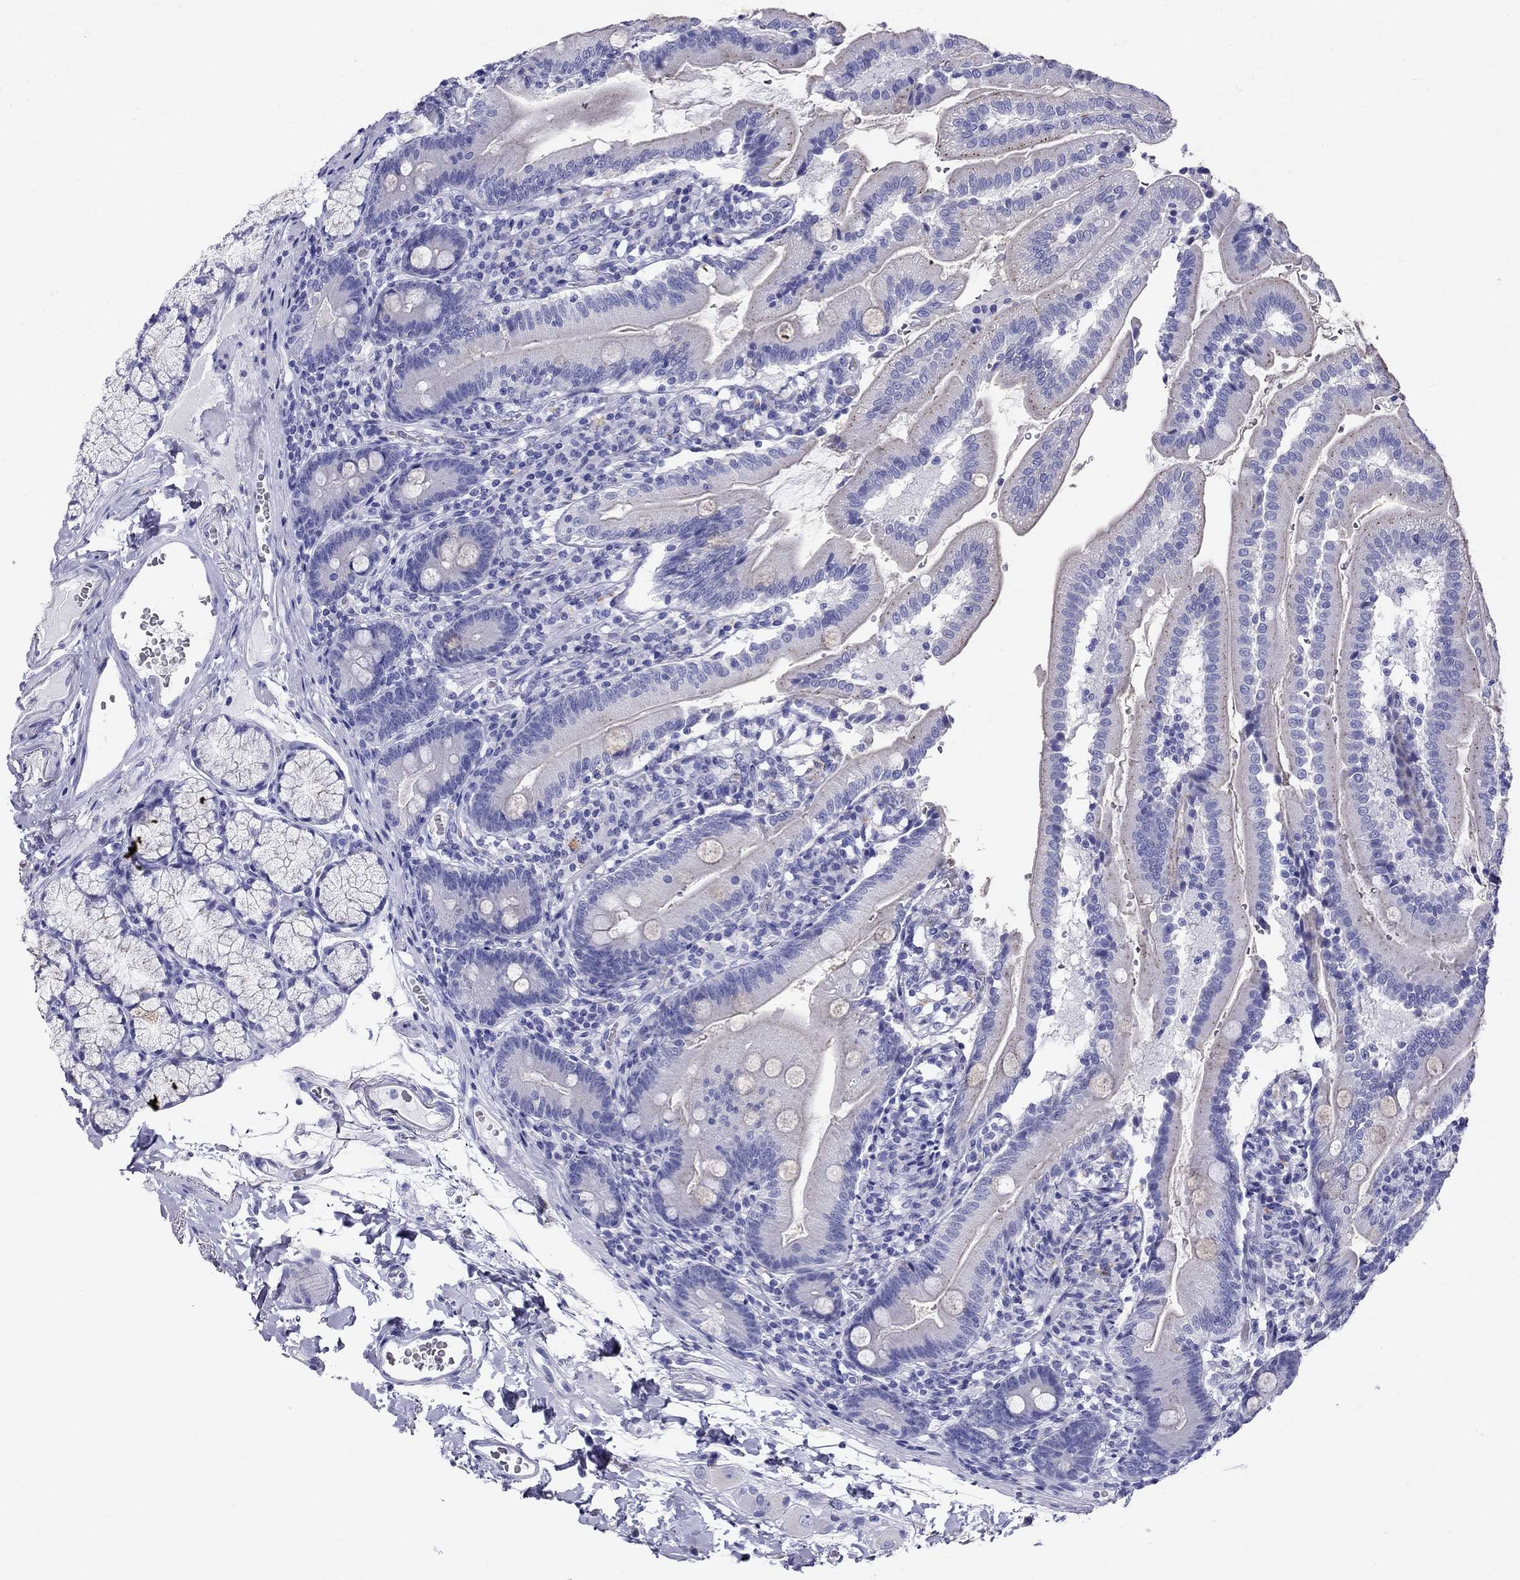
{"staining": {"intensity": "negative", "quantity": "none", "location": "none"}, "tissue": "duodenum", "cell_type": "Glandular cells", "image_type": "normal", "snomed": [{"axis": "morphology", "description": "Normal tissue, NOS"}, {"axis": "topography", "description": "Duodenum"}], "caption": "This image is of benign duodenum stained with immunohistochemistry to label a protein in brown with the nuclei are counter-stained blue. There is no positivity in glandular cells.", "gene": "MC5R", "patient": {"sex": "female", "age": 67}}